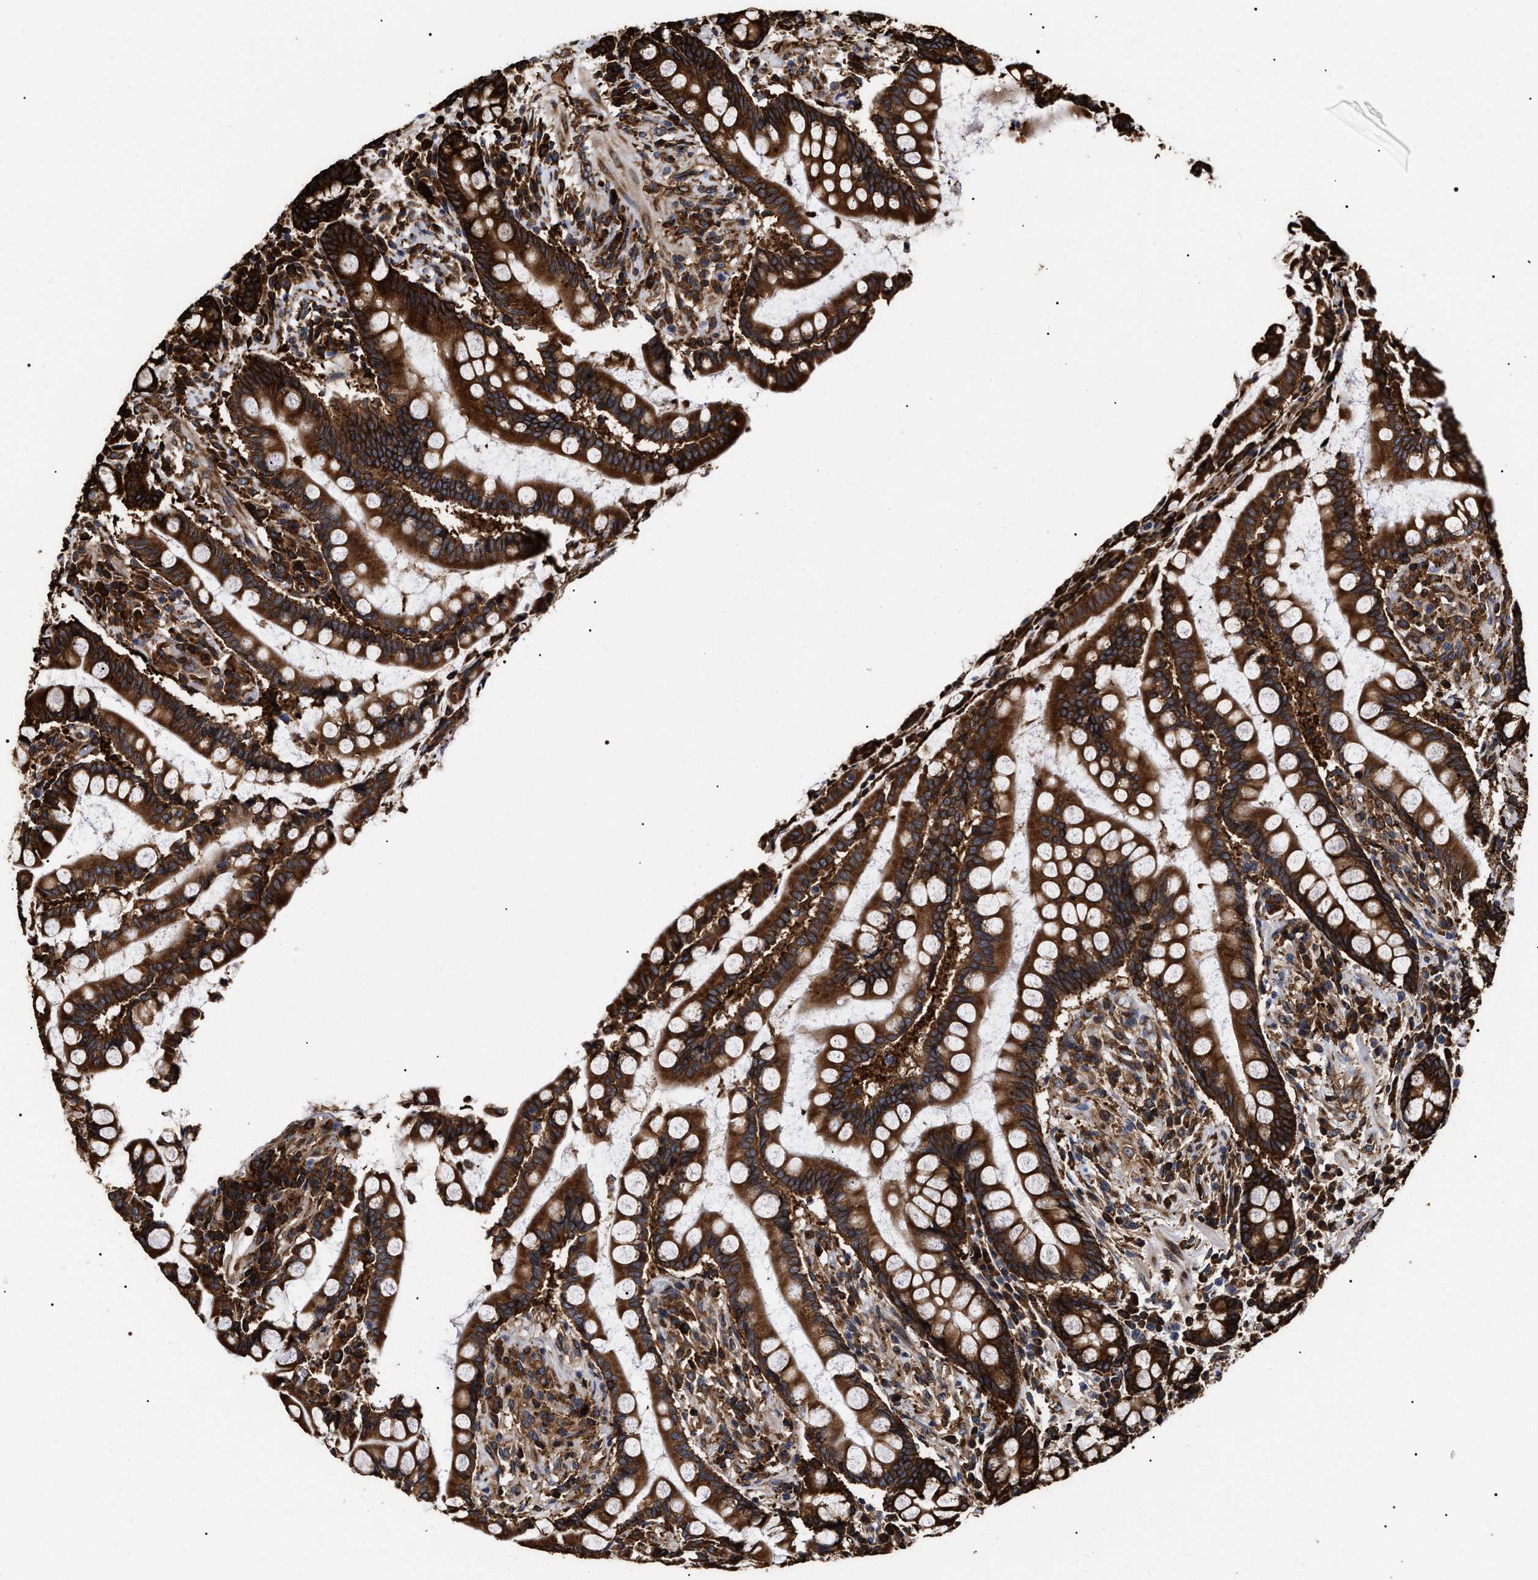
{"staining": {"intensity": "strong", "quantity": ">75%", "location": "cytoplasmic/membranous"}, "tissue": "colon", "cell_type": "Endothelial cells", "image_type": "normal", "snomed": [{"axis": "morphology", "description": "Normal tissue, NOS"}, {"axis": "topography", "description": "Colon"}], "caption": "Human colon stained for a protein (brown) demonstrates strong cytoplasmic/membranous positive expression in approximately >75% of endothelial cells.", "gene": "SERBP1", "patient": {"sex": "male", "age": 73}}